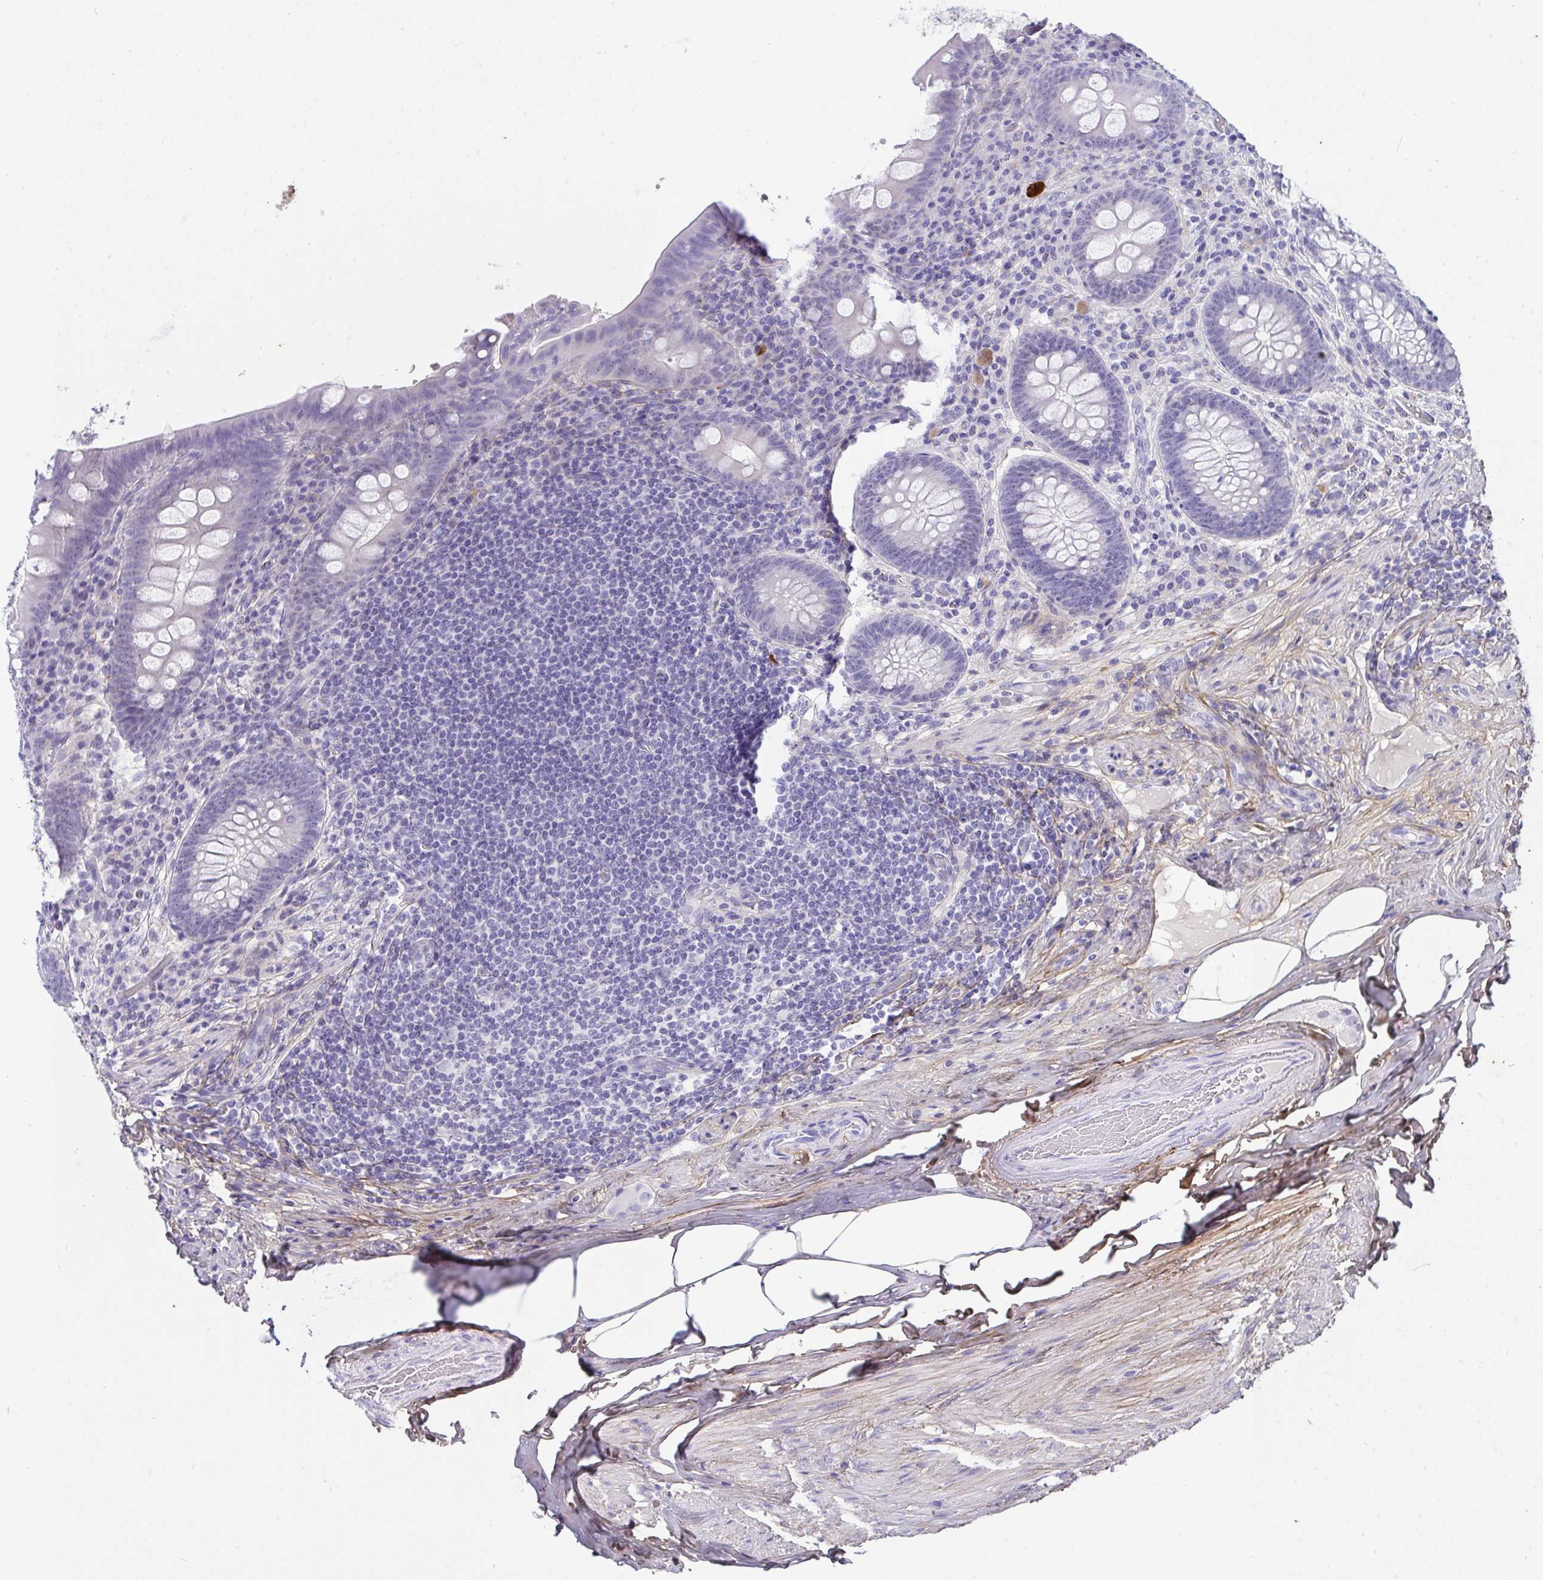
{"staining": {"intensity": "negative", "quantity": "none", "location": "none"}, "tissue": "appendix", "cell_type": "Glandular cells", "image_type": "normal", "snomed": [{"axis": "morphology", "description": "Normal tissue, NOS"}, {"axis": "topography", "description": "Appendix"}], "caption": "DAB immunohistochemical staining of benign appendix exhibits no significant expression in glandular cells.", "gene": "LHFPL6", "patient": {"sex": "male", "age": 71}}